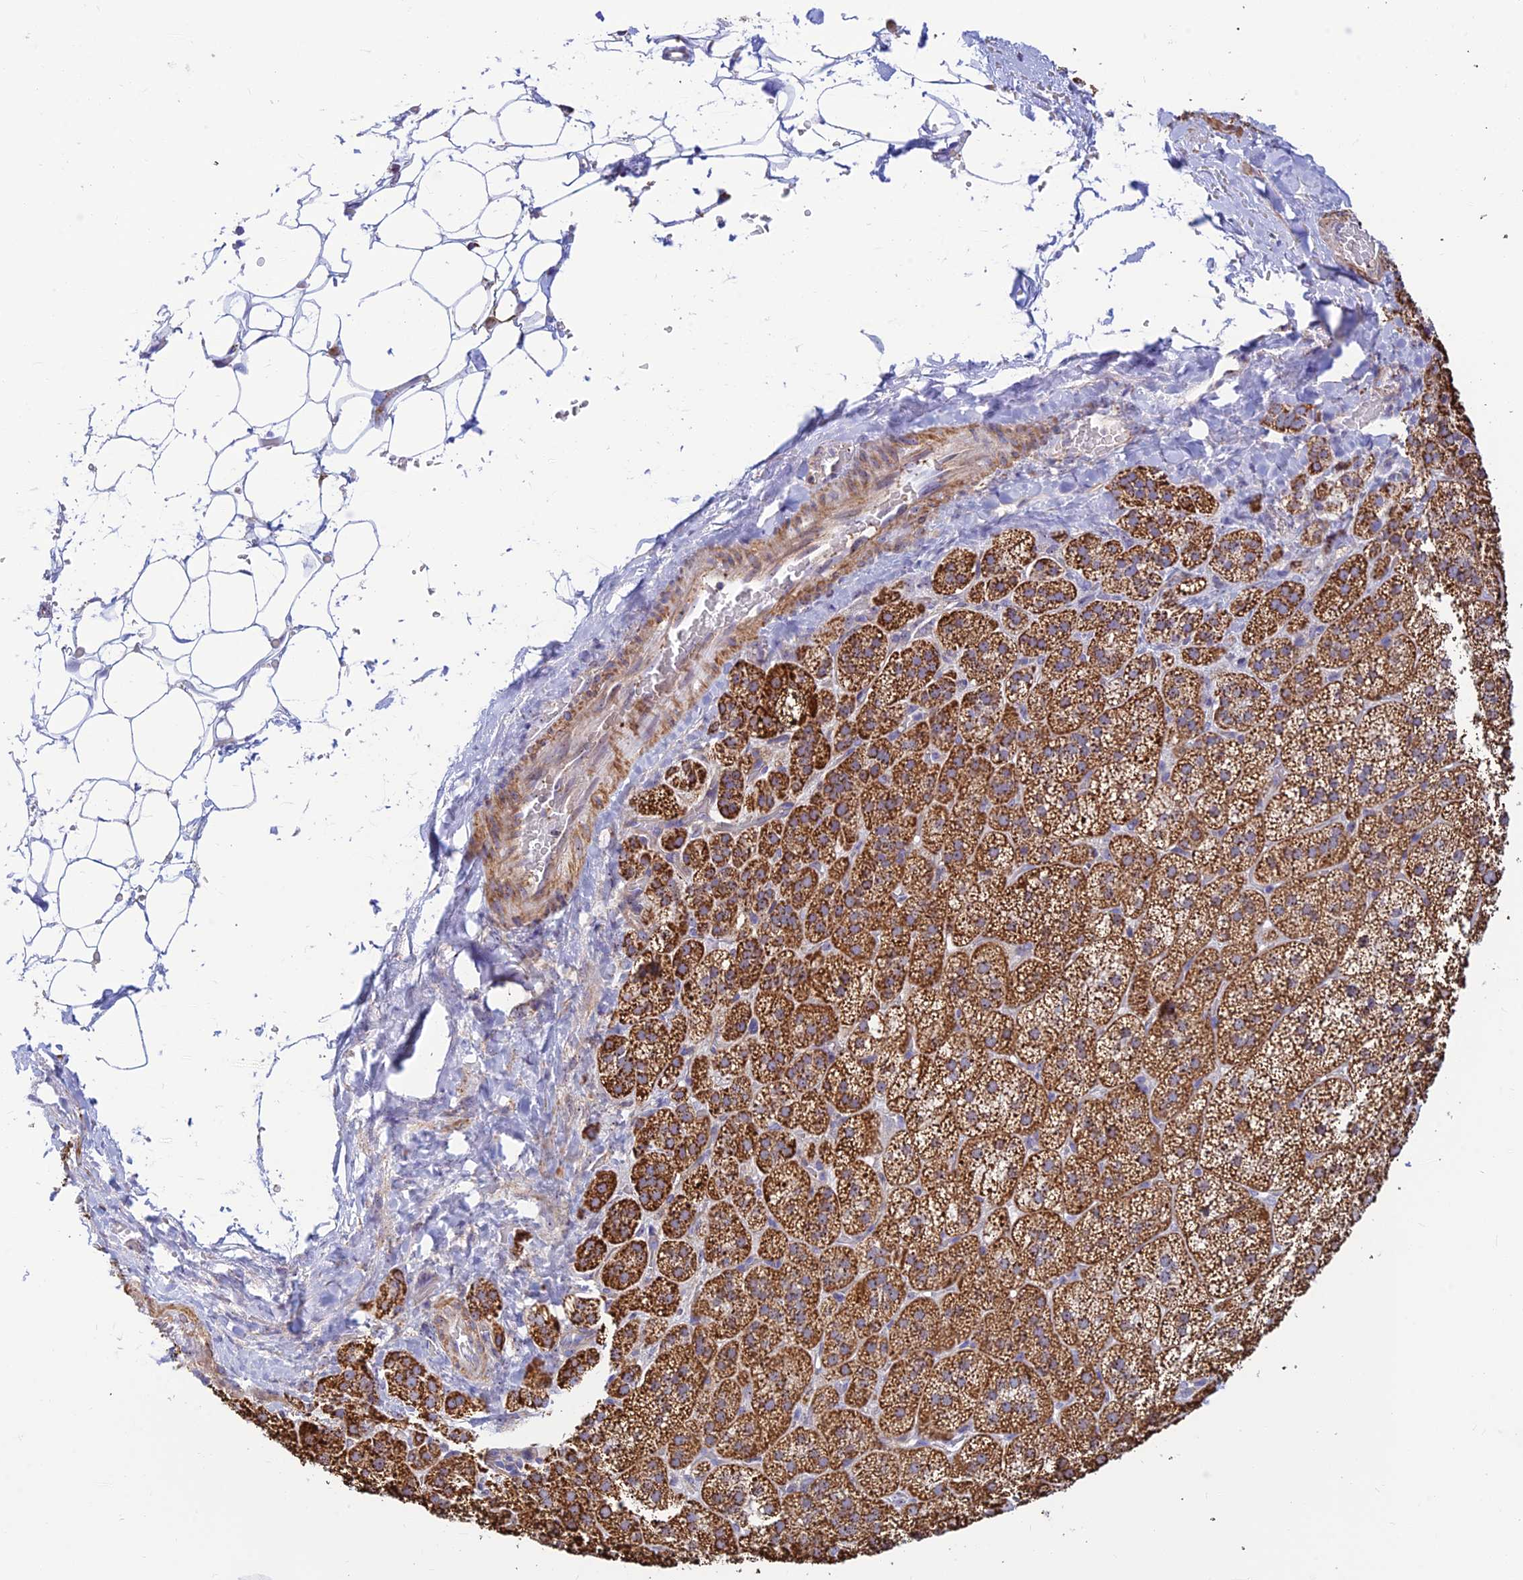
{"staining": {"intensity": "strong", "quantity": ">75%", "location": "cytoplasmic/membranous"}, "tissue": "adrenal gland", "cell_type": "Glandular cells", "image_type": "normal", "snomed": [{"axis": "morphology", "description": "Normal tissue, NOS"}, {"axis": "topography", "description": "Adrenal gland"}], "caption": "Immunohistochemical staining of normal human adrenal gland reveals strong cytoplasmic/membranous protein positivity in about >75% of glandular cells.", "gene": "POLR1G", "patient": {"sex": "female", "age": 44}}